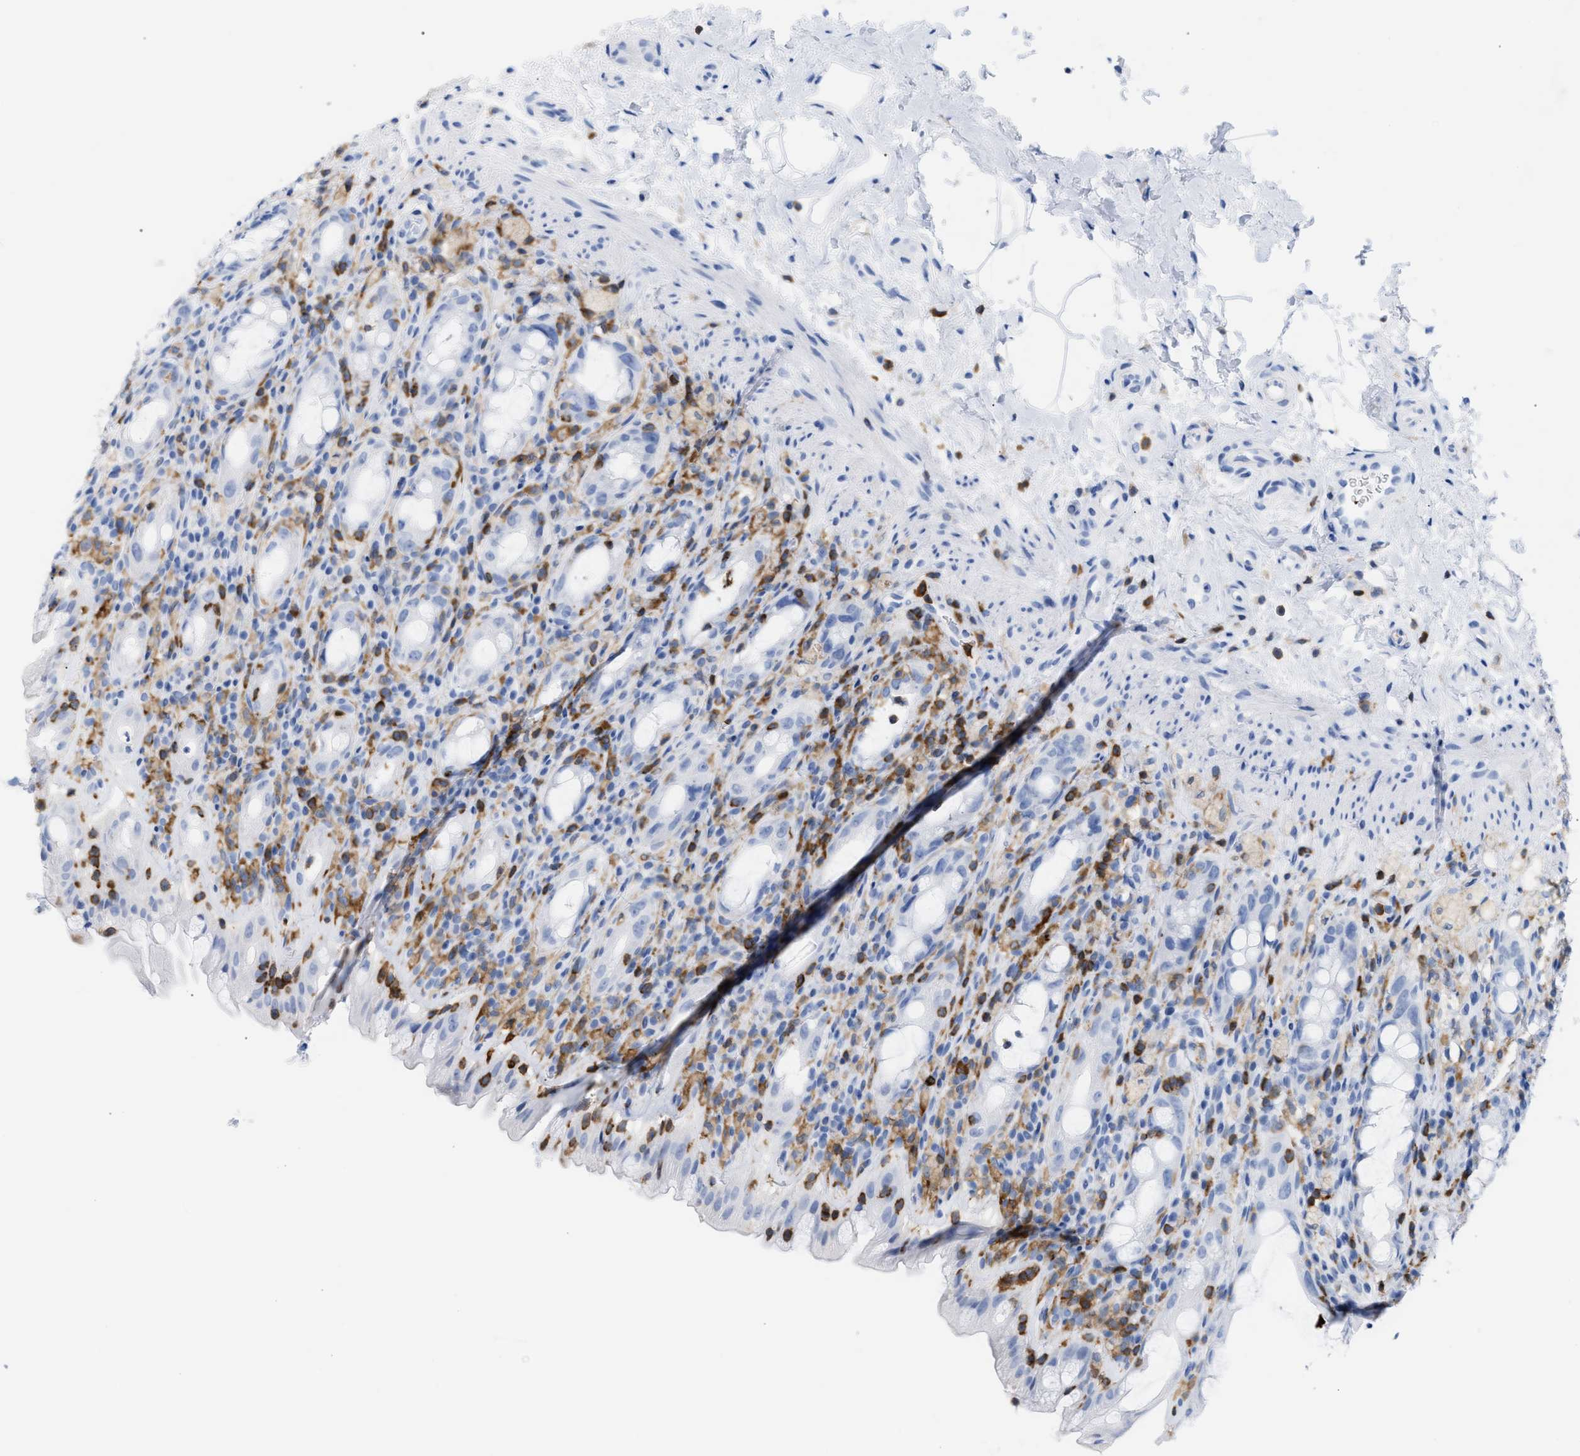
{"staining": {"intensity": "negative", "quantity": "none", "location": "none"}, "tissue": "rectum", "cell_type": "Glandular cells", "image_type": "normal", "snomed": [{"axis": "morphology", "description": "Normal tissue, NOS"}, {"axis": "topography", "description": "Rectum"}], "caption": "An IHC micrograph of unremarkable rectum is shown. There is no staining in glandular cells of rectum. (Brightfield microscopy of DAB (3,3'-diaminobenzidine) IHC at high magnification).", "gene": "LCP1", "patient": {"sex": "male", "age": 44}}